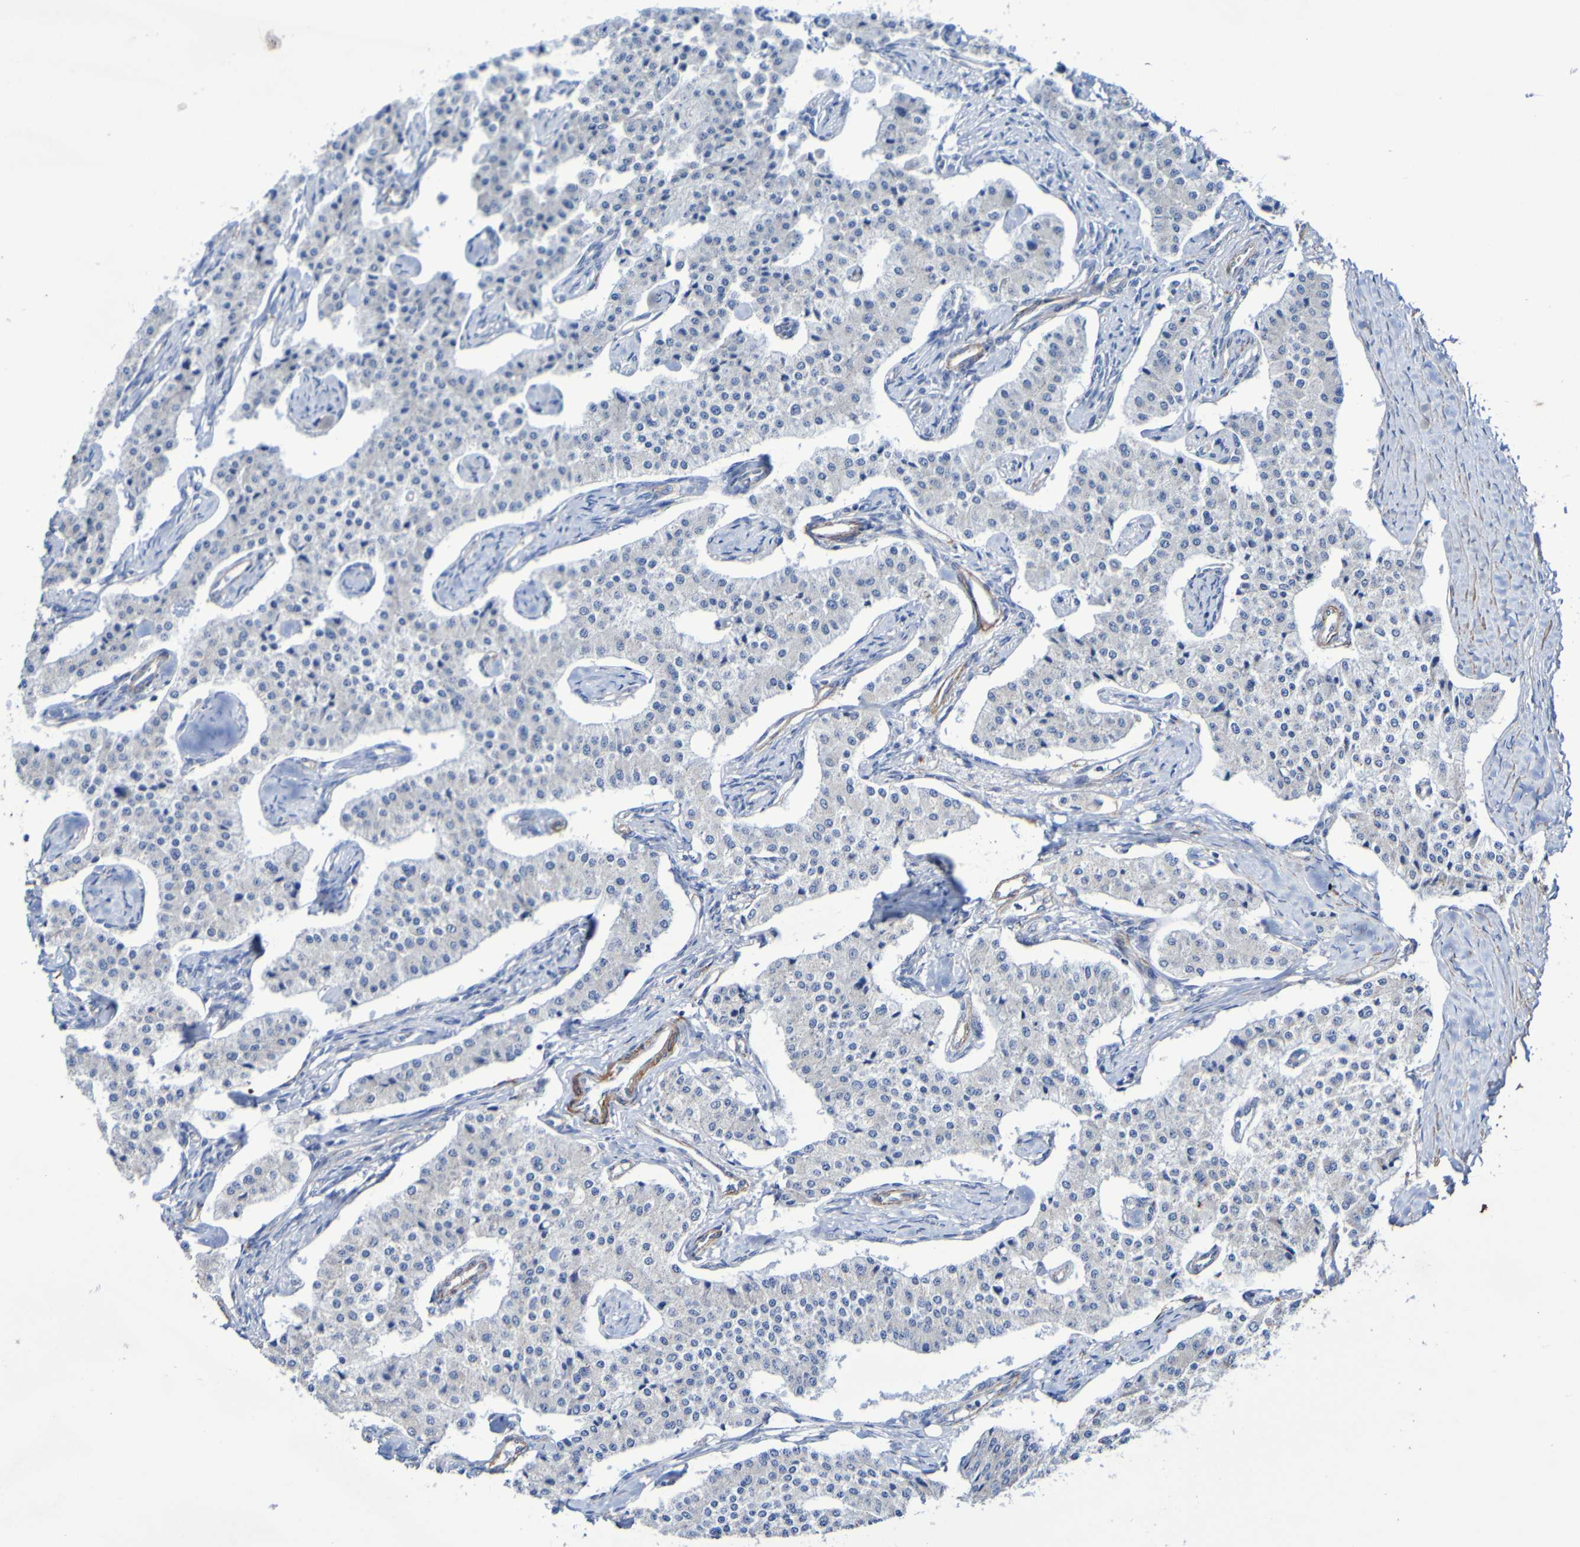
{"staining": {"intensity": "negative", "quantity": "none", "location": "none"}, "tissue": "carcinoid", "cell_type": "Tumor cells", "image_type": "cancer", "snomed": [{"axis": "morphology", "description": "Carcinoid, malignant, NOS"}, {"axis": "topography", "description": "Colon"}], "caption": "High magnification brightfield microscopy of malignant carcinoid stained with DAB (brown) and counterstained with hematoxylin (blue): tumor cells show no significant positivity.", "gene": "SRPRB", "patient": {"sex": "female", "age": 52}}